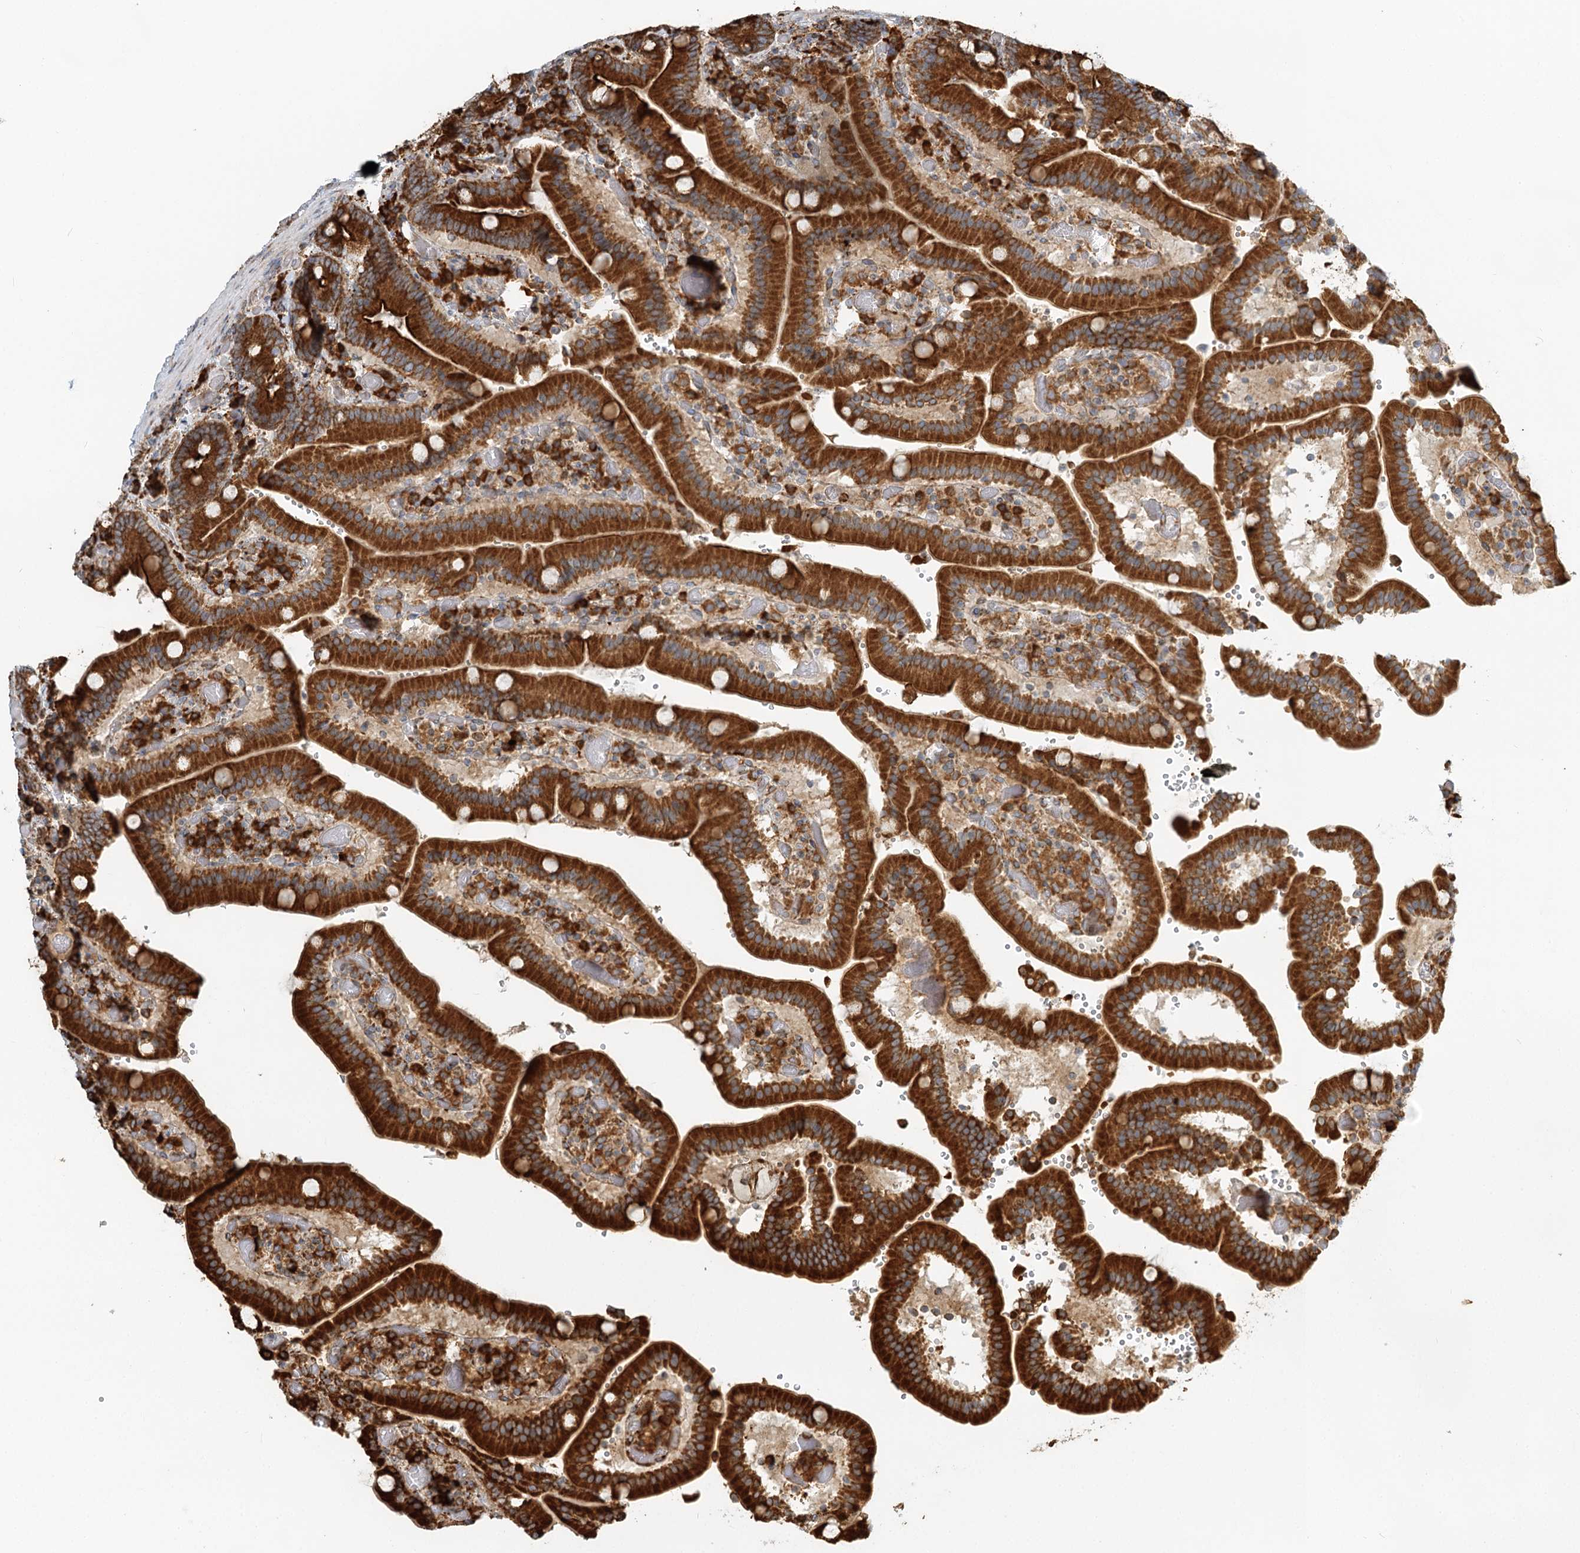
{"staining": {"intensity": "strong", "quantity": ">75%", "location": "cytoplasmic/membranous"}, "tissue": "duodenum", "cell_type": "Glandular cells", "image_type": "normal", "snomed": [{"axis": "morphology", "description": "Normal tissue, NOS"}, {"axis": "topography", "description": "Duodenum"}], "caption": "This is a photomicrograph of immunohistochemistry staining of normal duodenum, which shows strong expression in the cytoplasmic/membranous of glandular cells.", "gene": "TAS1R1", "patient": {"sex": "female", "age": 62}}